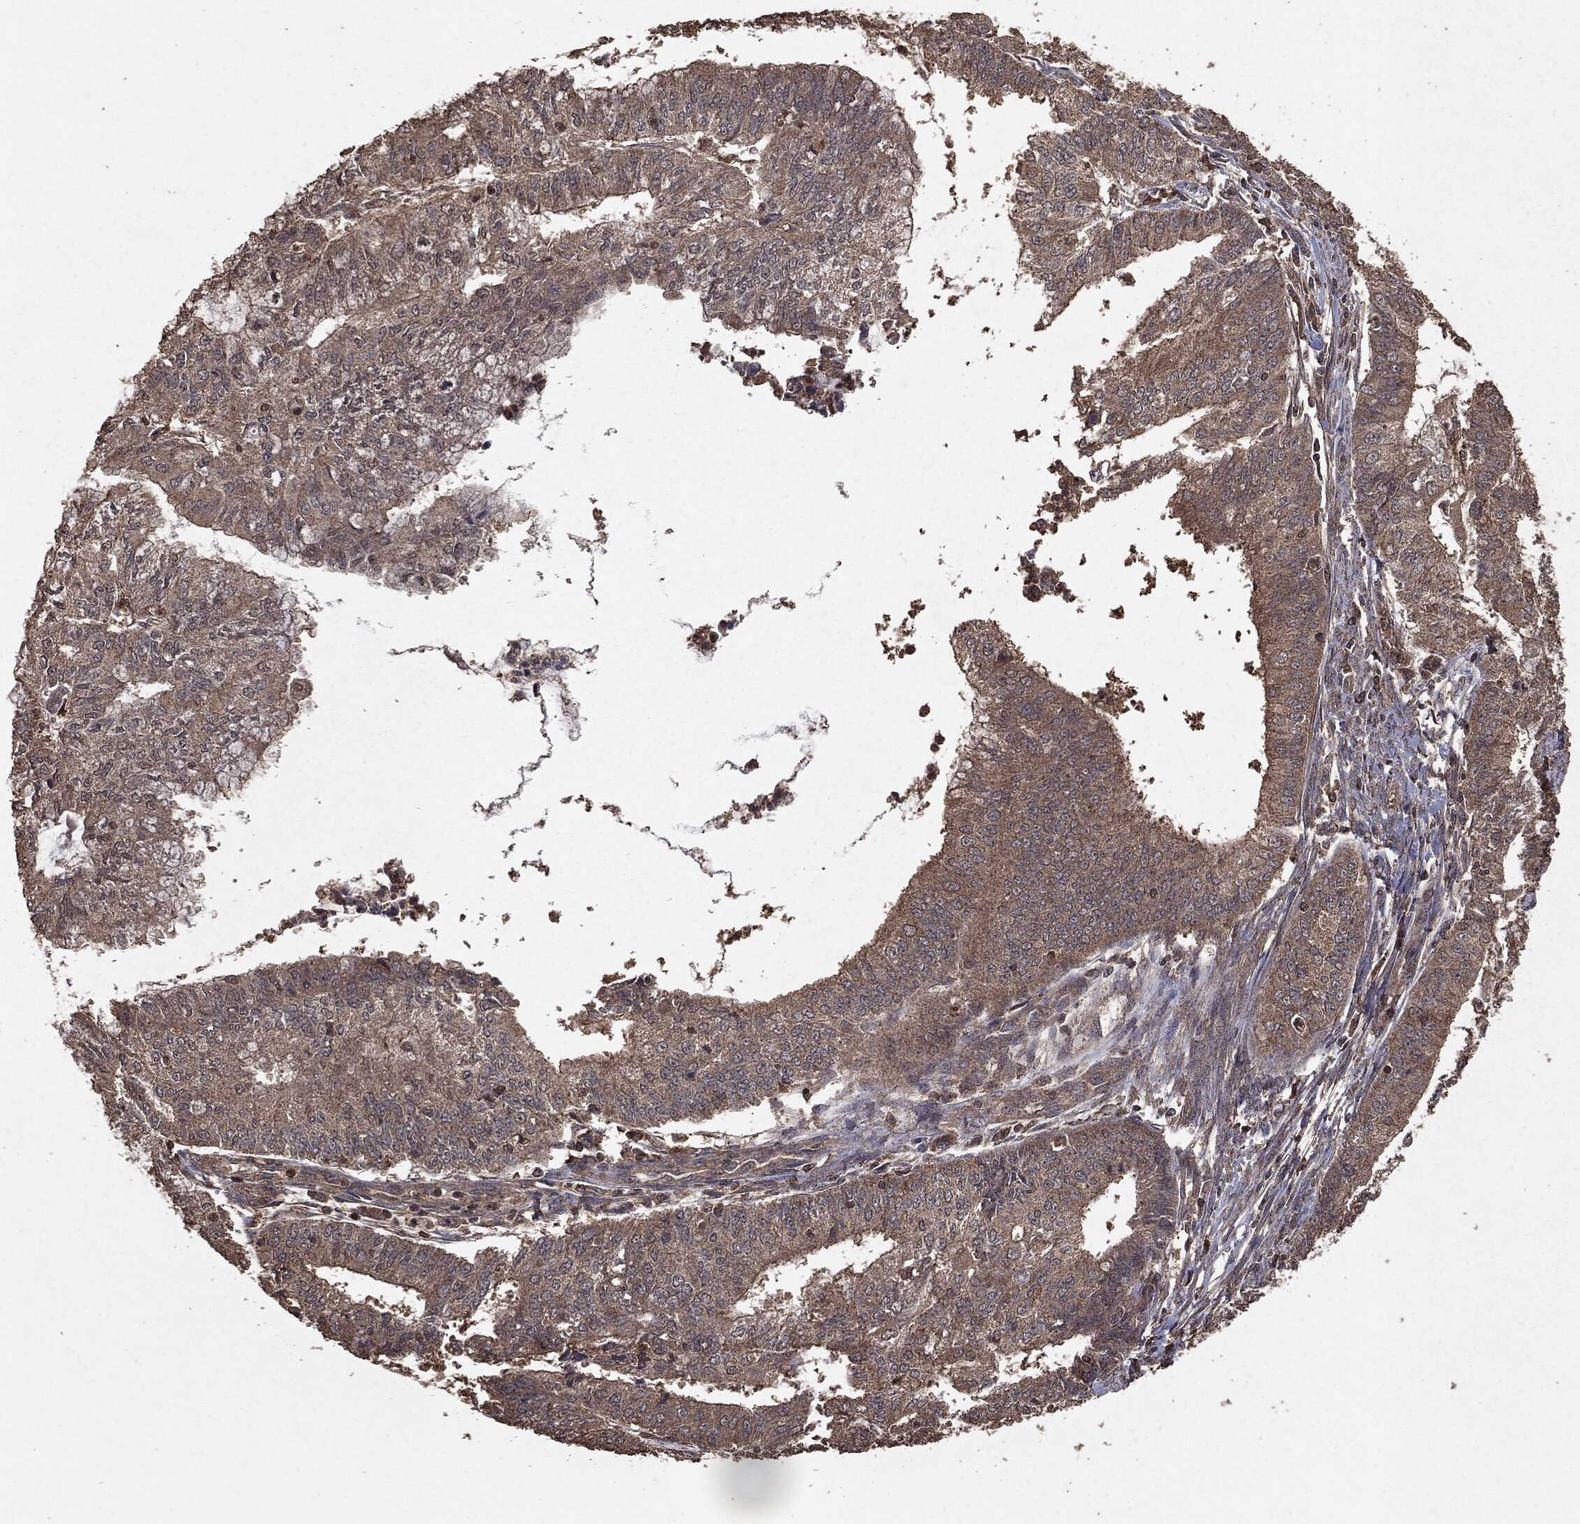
{"staining": {"intensity": "weak", "quantity": "25%-75%", "location": "cytoplasmic/membranous"}, "tissue": "endometrial cancer", "cell_type": "Tumor cells", "image_type": "cancer", "snomed": [{"axis": "morphology", "description": "Adenocarcinoma, NOS"}, {"axis": "topography", "description": "Endometrium"}], "caption": "Endometrial cancer tissue reveals weak cytoplasmic/membranous expression in approximately 25%-75% of tumor cells, visualized by immunohistochemistry. Using DAB (brown) and hematoxylin (blue) stains, captured at high magnification using brightfield microscopy.", "gene": "NME1", "patient": {"sex": "female", "age": 61}}